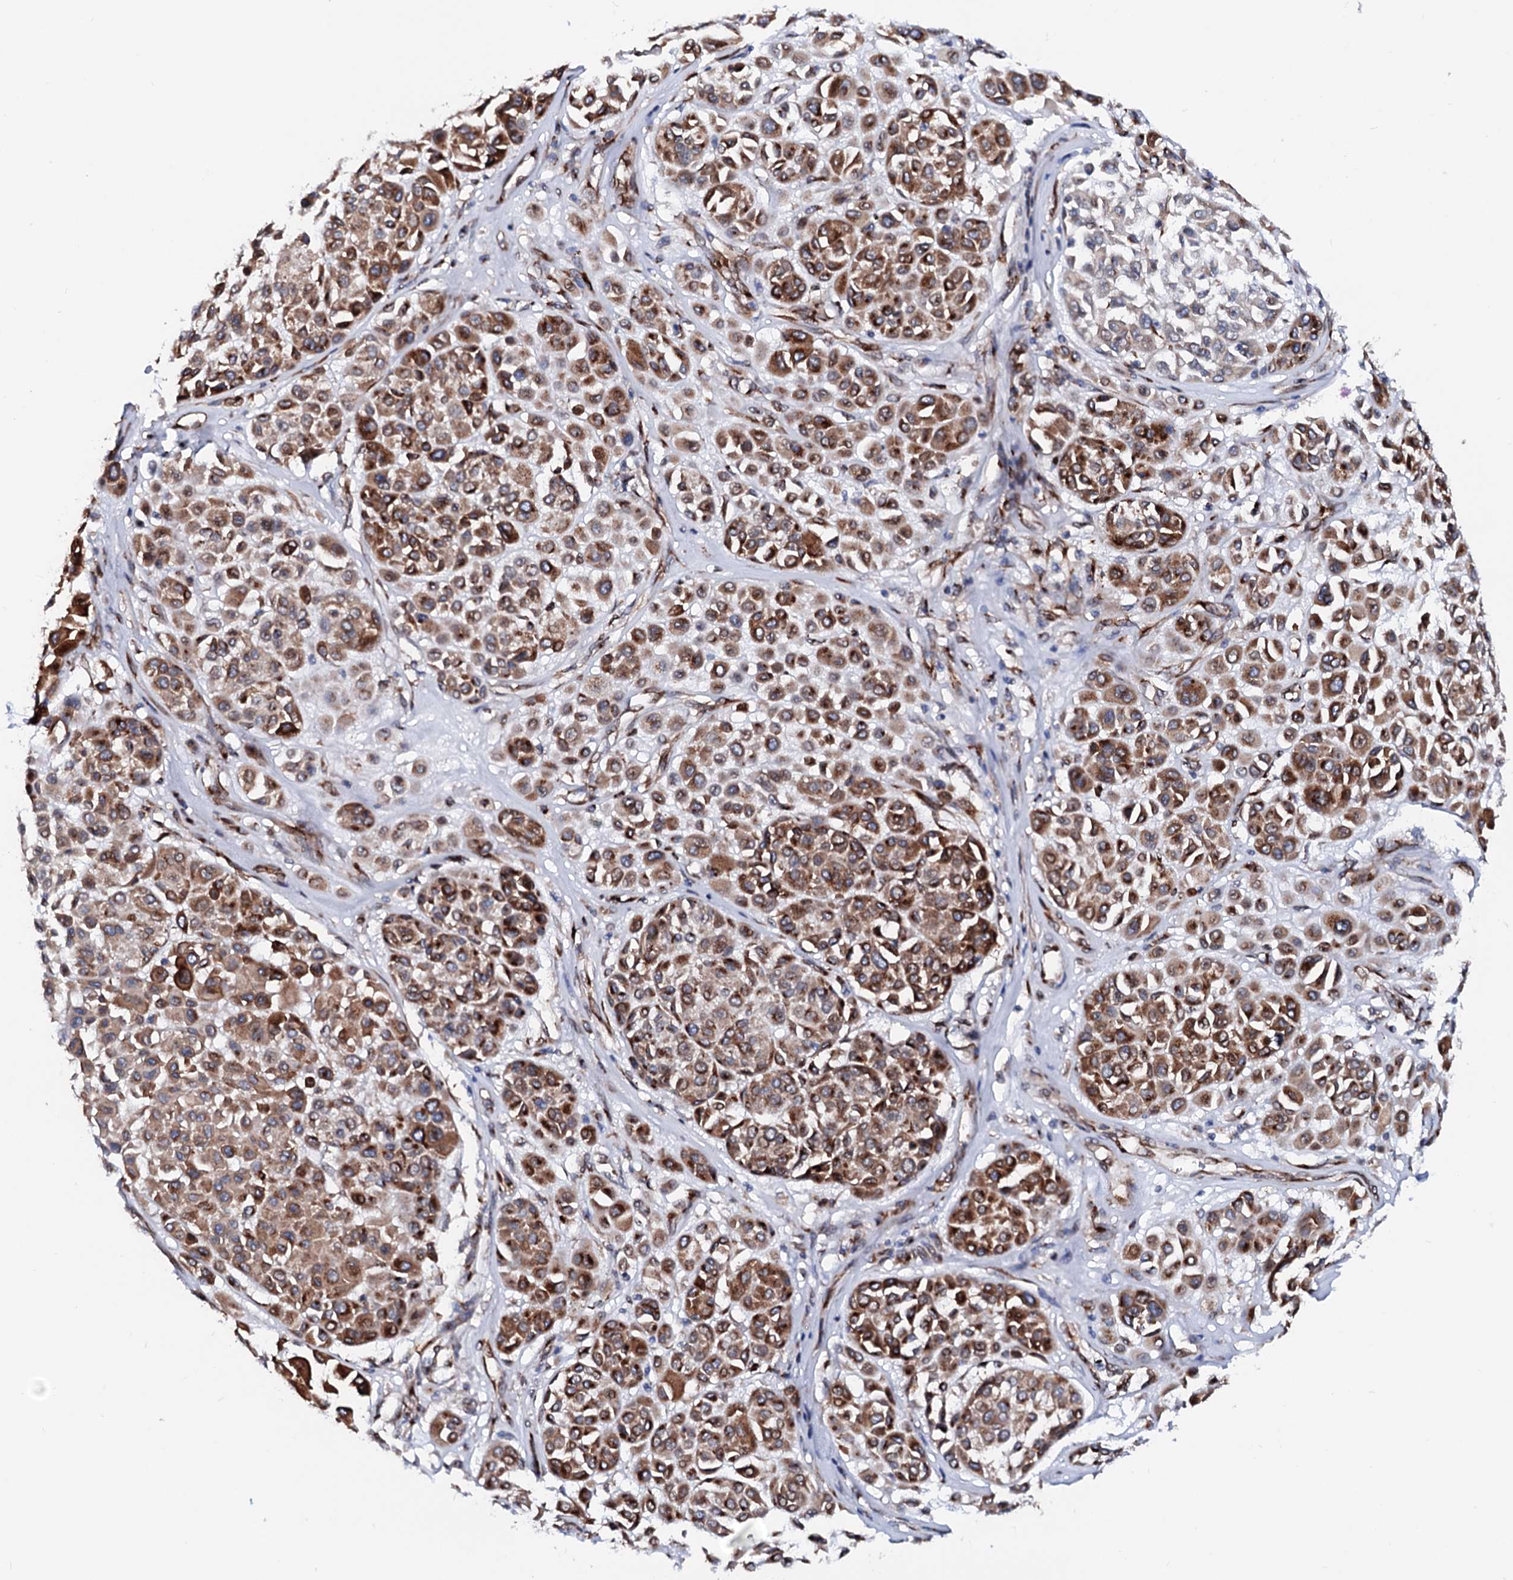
{"staining": {"intensity": "moderate", "quantity": ">75%", "location": "cytoplasmic/membranous"}, "tissue": "melanoma", "cell_type": "Tumor cells", "image_type": "cancer", "snomed": [{"axis": "morphology", "description": "Malignant melanoma, Metastatic site"}, {"axis": "topography", "description": "Soft tissue"}], "caption": "Immunohistochemical staining of malignant melanoma (metastatic site) displays medium levels of moderate cytoplasmic/membranous protein expression in approximately >75% of tumor cells.", "gene": "TMCO3", "patient": {"sex": "male", "age": 41}}